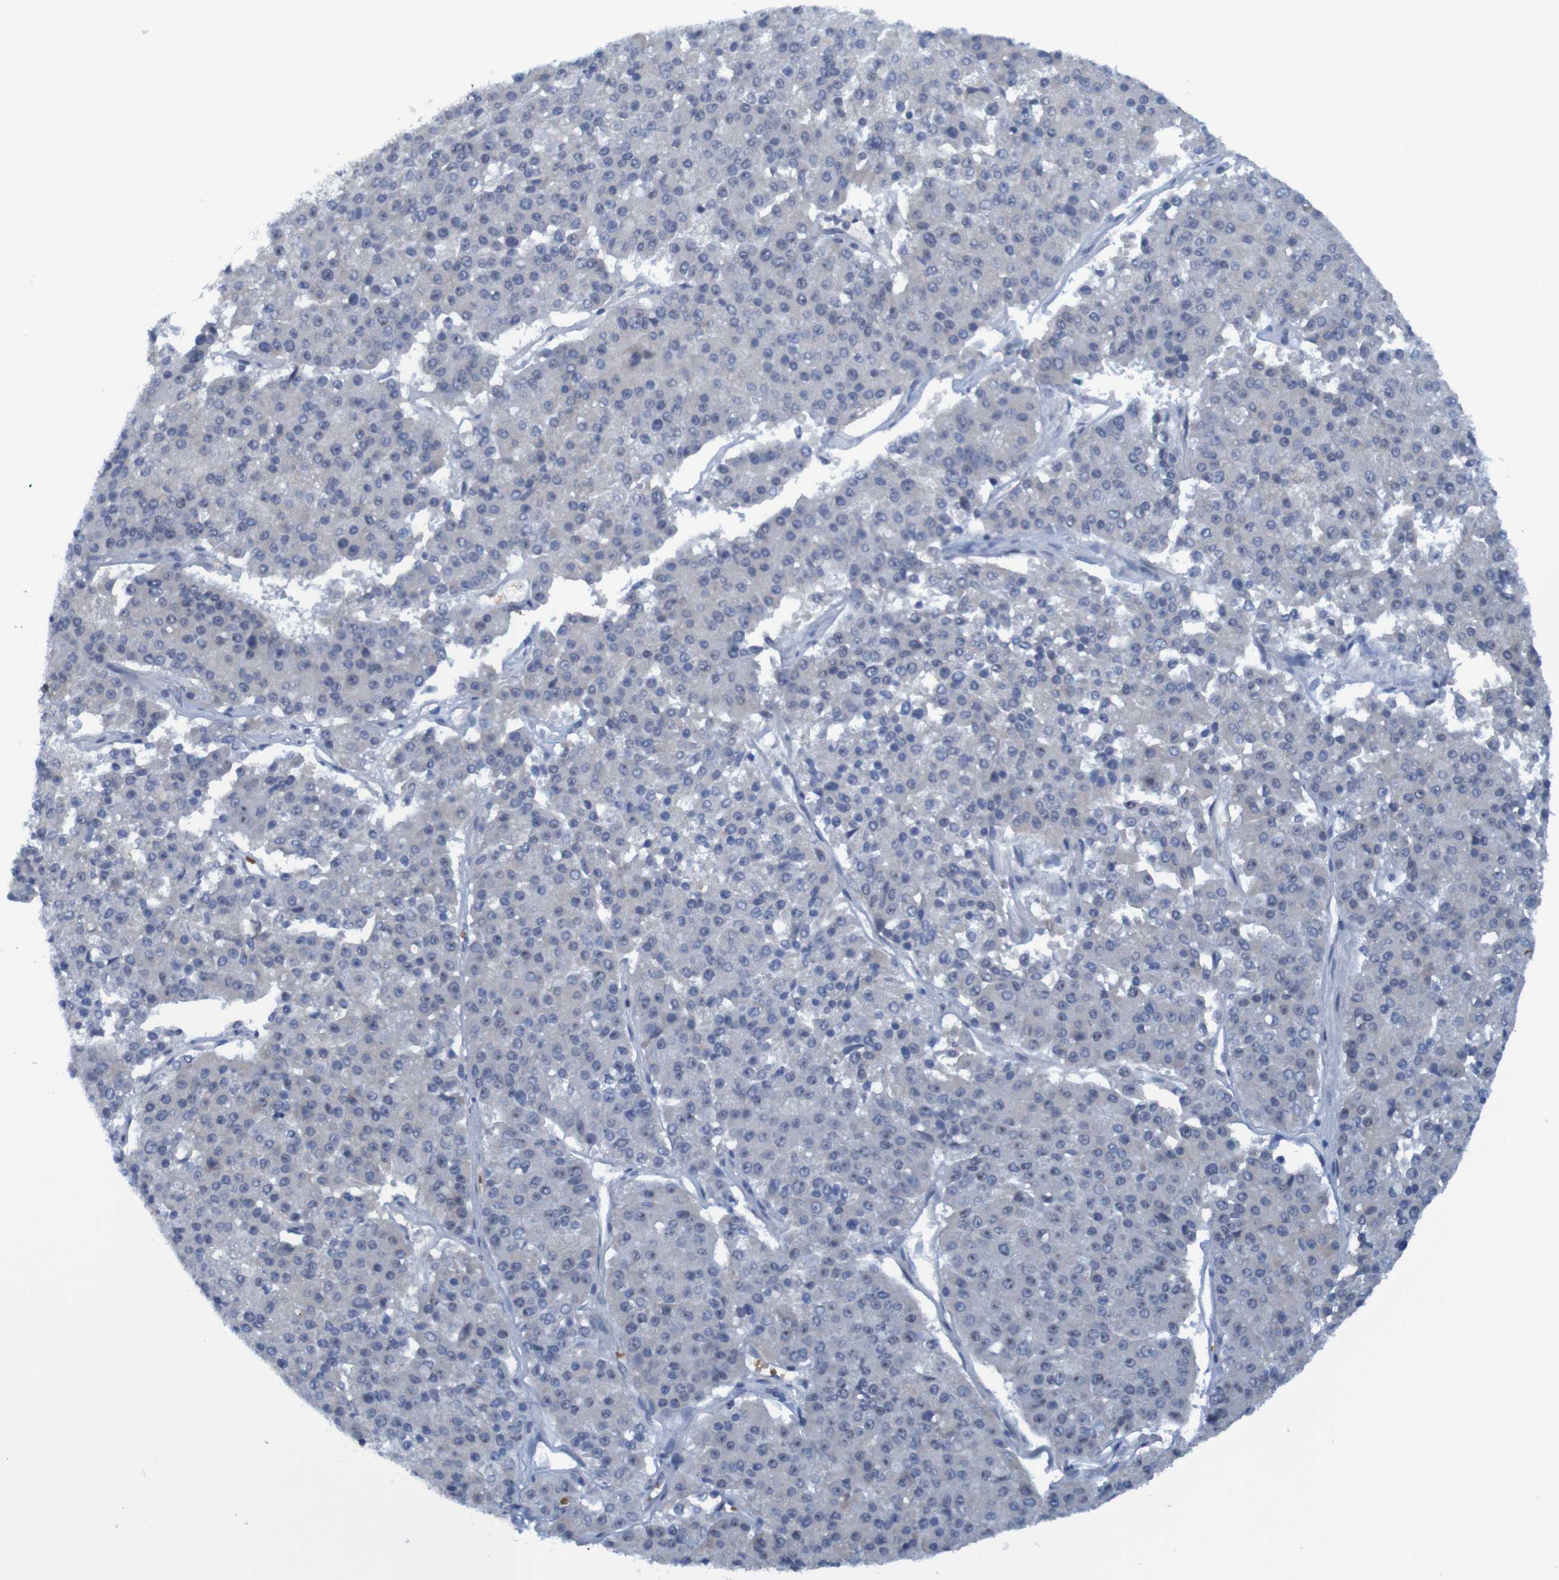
{"staining": {"intensity": "negative", "quantity": "none", "location": "none"}, "tissue": "pancreatic cancer", "cell_type": "Tumor cells", "image_type": "cancer", "snomed": [{"axis": "morphology", "description": "Adenocarcinoma, NOS"}, {"axis": "topography", "description": "Pancreas"}], "caption": "This is a micrograph of IHC staining of adenocarcinoma (pancreatic), which shows no positivity in tumor cells.", "gene": "USP36", "patient": {"sex": "male", "age": 50}}